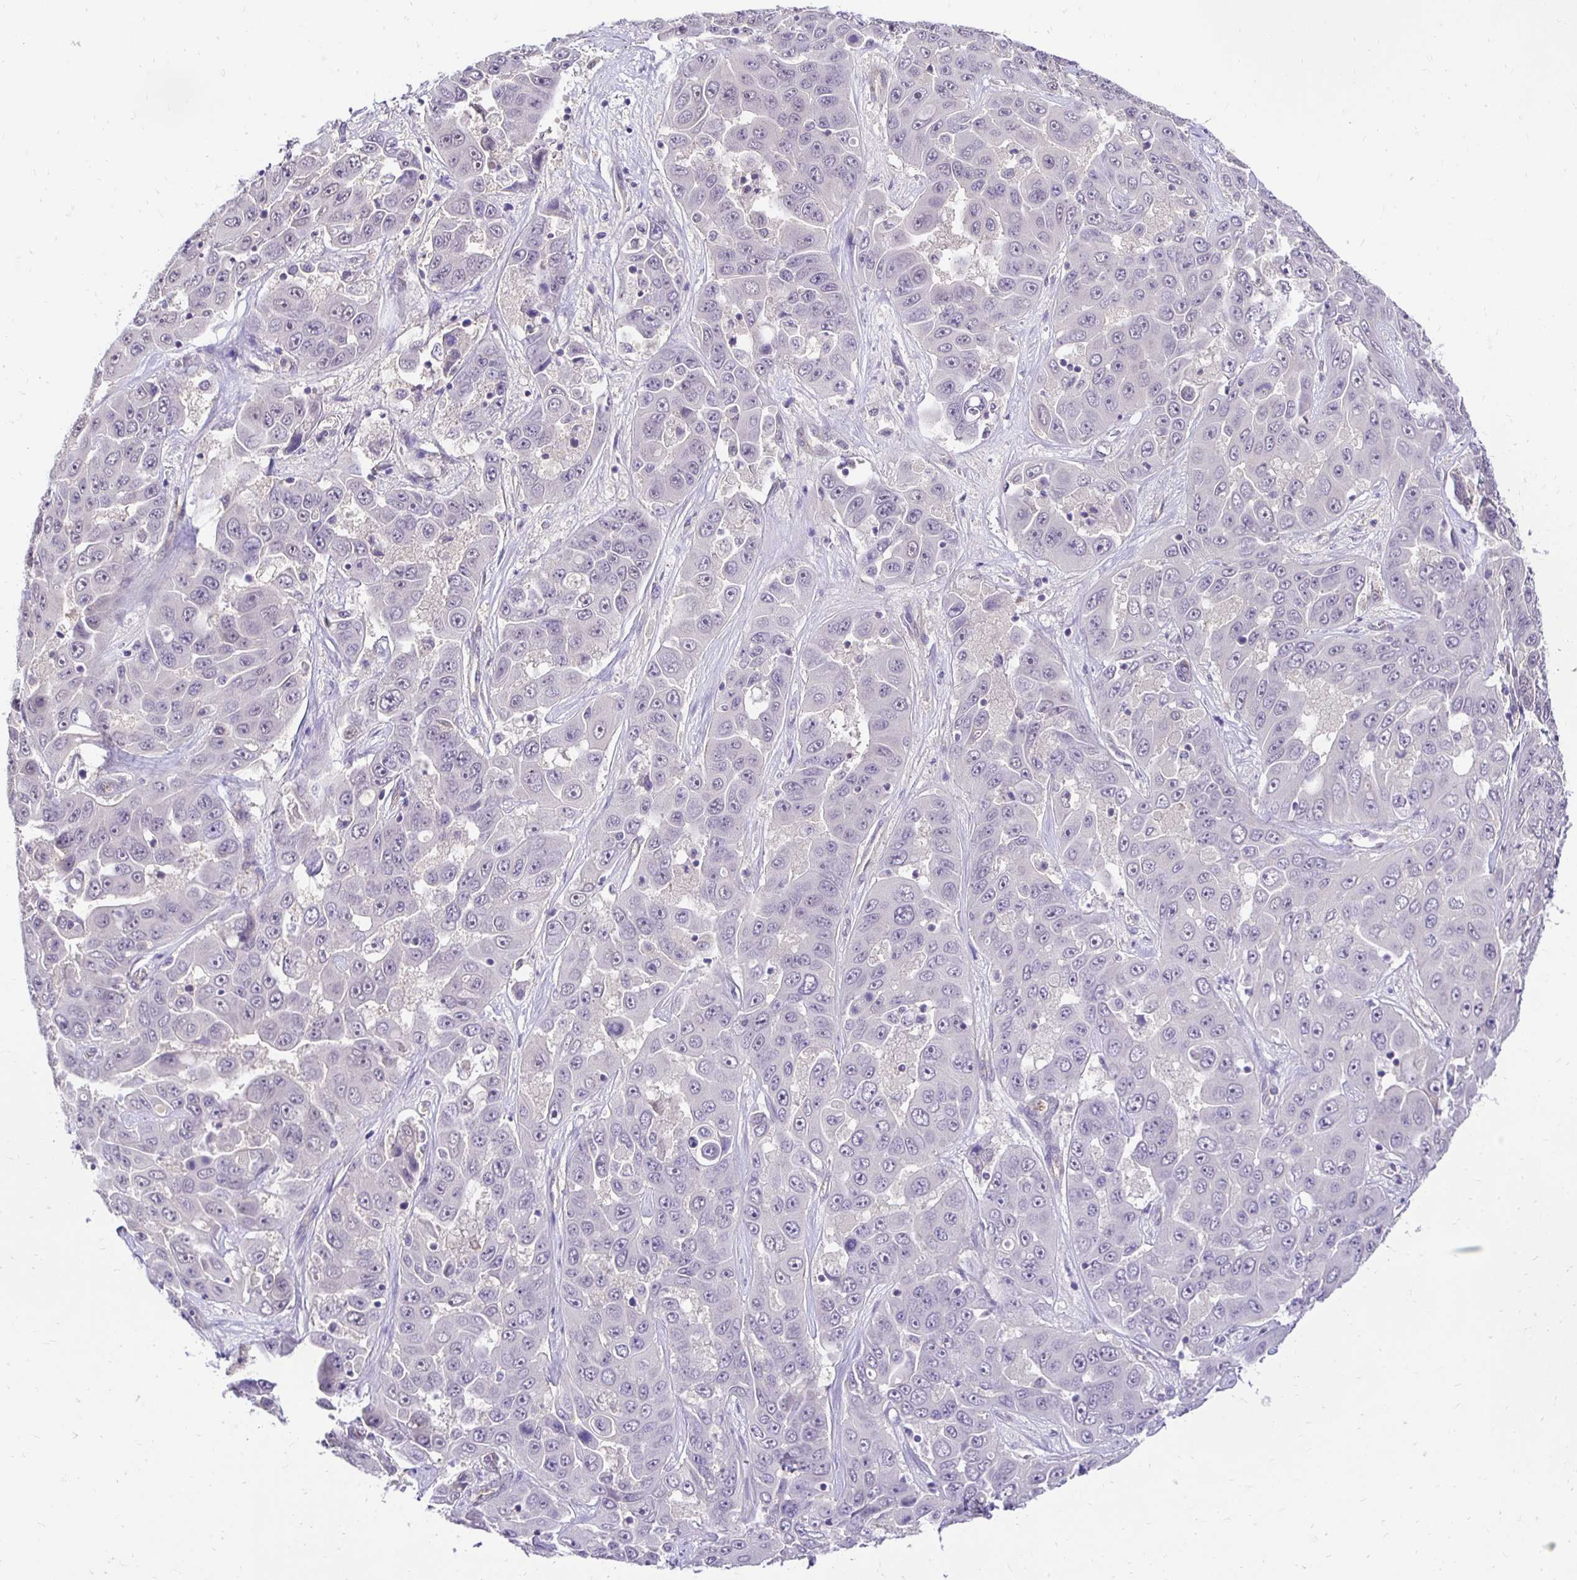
{"staining": {"intensity": "negative", "quantity": "none", "location": "none"}, "tissue": "liver cancer", "cell_type": "Tumor cells", "image_type": "cancer", "snomed": [{"axis": "morphology", "description": "Cholangiocarcinoma"}, {"axis": "topography", "description": "Liver"}], "caption": "This micrograph is of cholangiocarcinoma (liver) stained with immunohistochemistry (IHC) to label a protein in brown with the nuclei are counter-stained blue. There is no positivity in tumor cells.", "gene": "SLC9A1", "patient": {"sex": "female", "age": 52}}